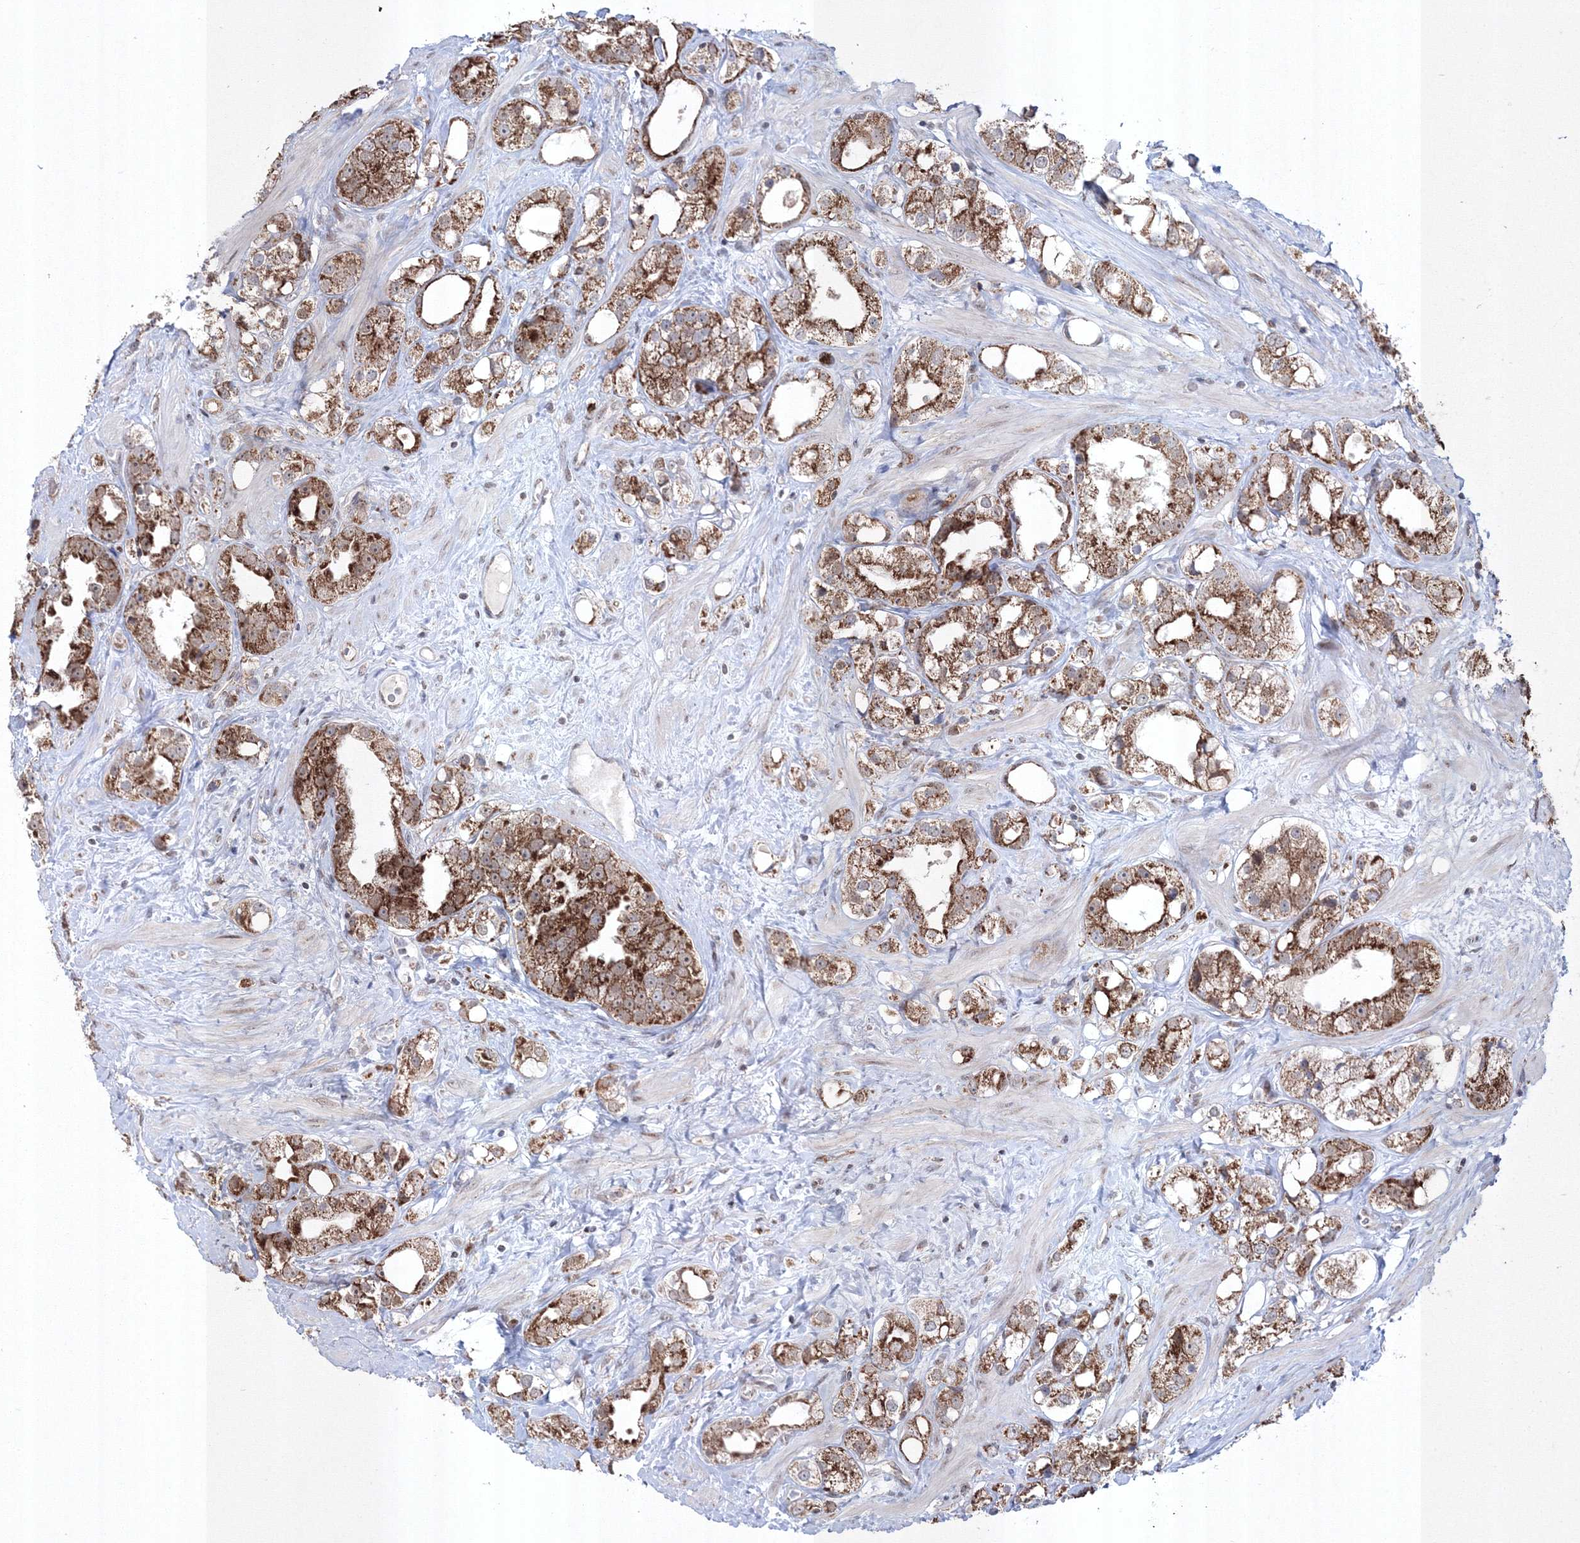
{"staining": {"intensity": "strong", "quantity": ">75%", "location": "cytoplasmic/membranous,nuclear"}, "tissue": "prostate cancer", "cell_type": "Tumor cells", "image_type": "cancer", "snomed": [{"axis": "morphology", "description": "Adenocarcinoma, NOS"}, {"axis": "topography", "description": "Prostate"}], "caption": "Immunohistochemistry (IHC) (DAB (3,3'-diaminobenzidine)) staining of human prostate cancer demonstrates strong cytoplasmic/membranous and nuclear protein positivity in about >75% of tumor cells. (brown staining indicates protein expression, while blue staining denotes nuclei).", "gene": "GRSF1", "patient": {"sex": "male", "age": 79}}